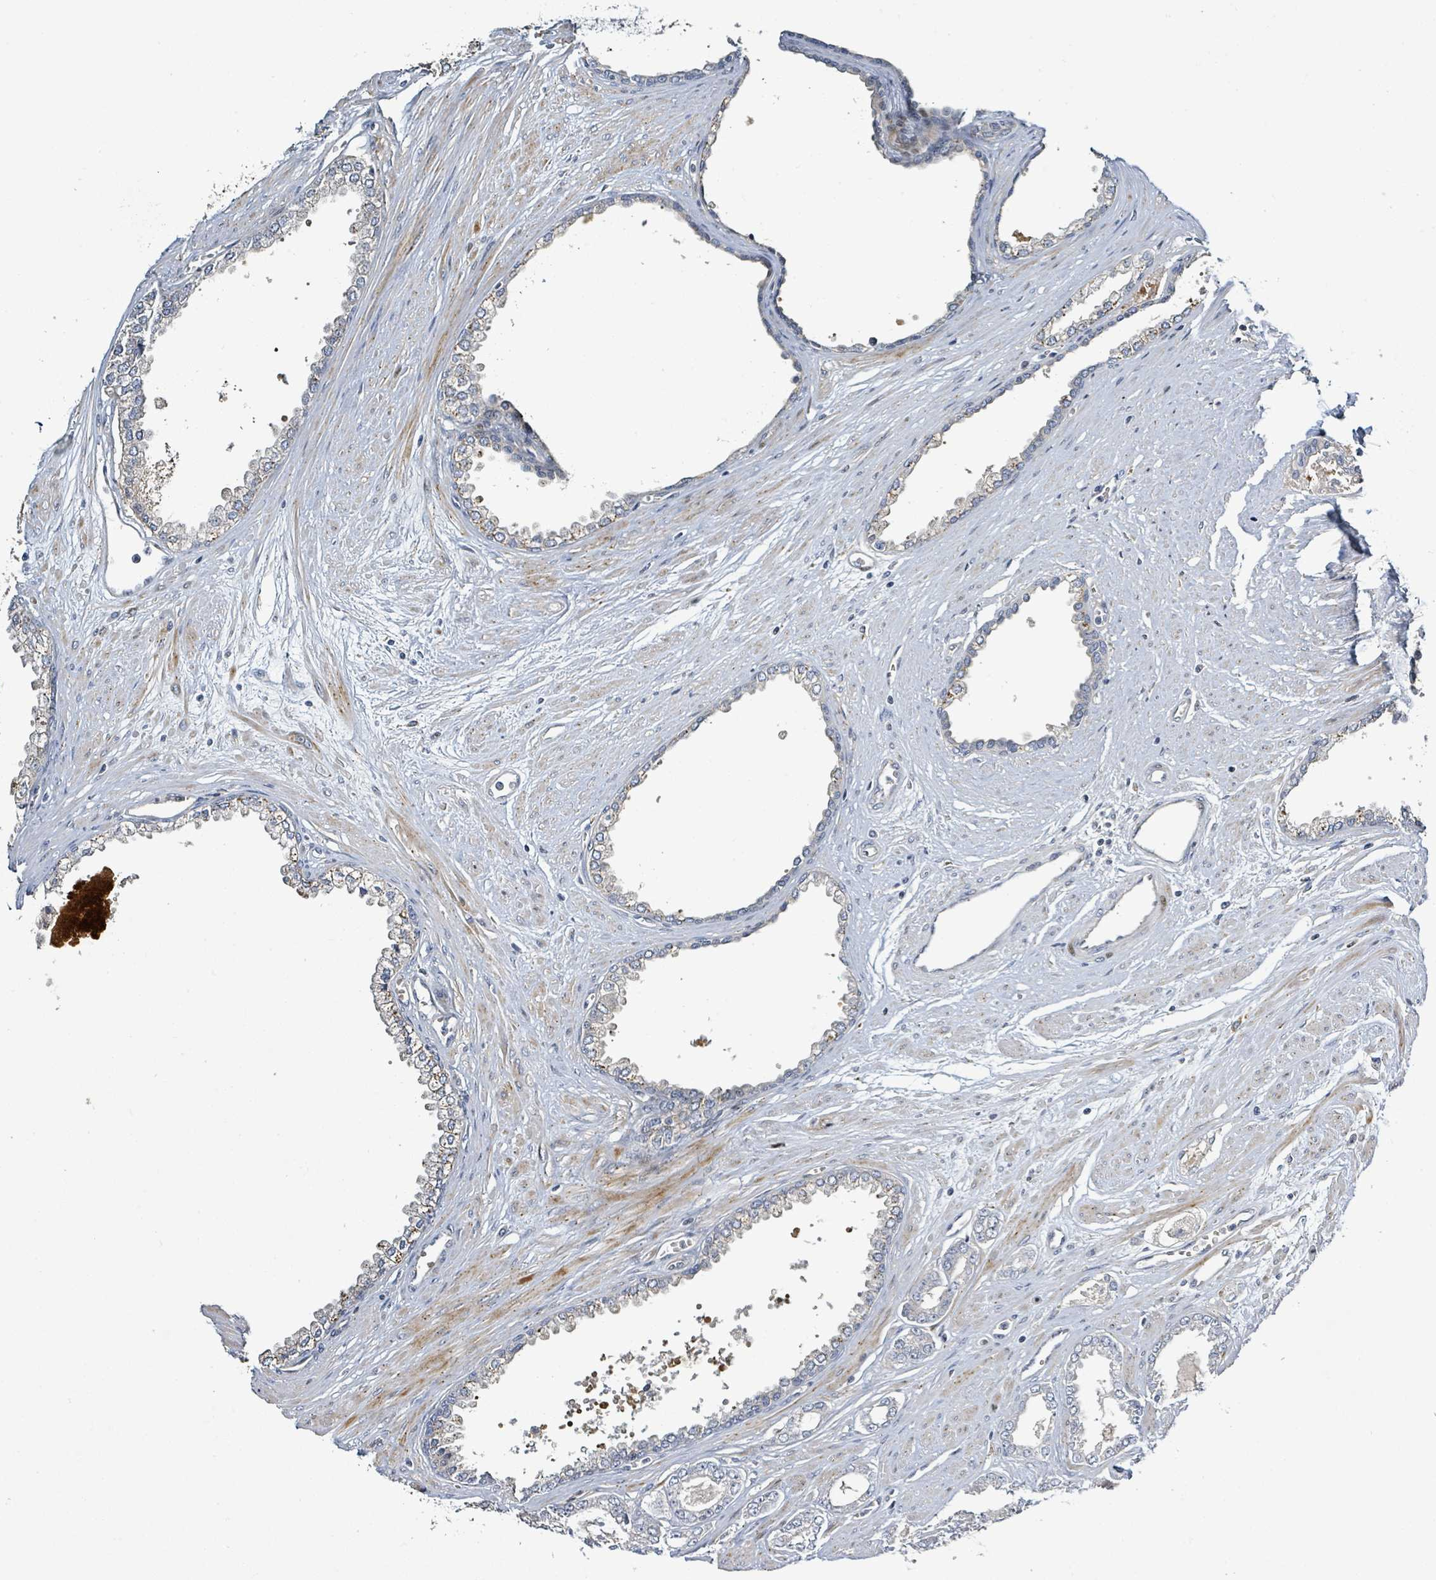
{"staining": {"intensity": "negative", "quantity": "none", "location": "none"}, "tissue": "prostate cancer", "cell_type": "Tumor cells", "image_type": "cancer", "snomed": [{"axis": "morphology", "description": "Adenocarcinoma, Low grade"}, {"axis": "topography", "description": "Prostate"}], "caption": "Protein analysis of low-grade adenocarcinoma (prostate) reveals no significant positivity in tumor cells.", "gene": "CFAP210", "patient": {"sex": "male", "age": 60}}